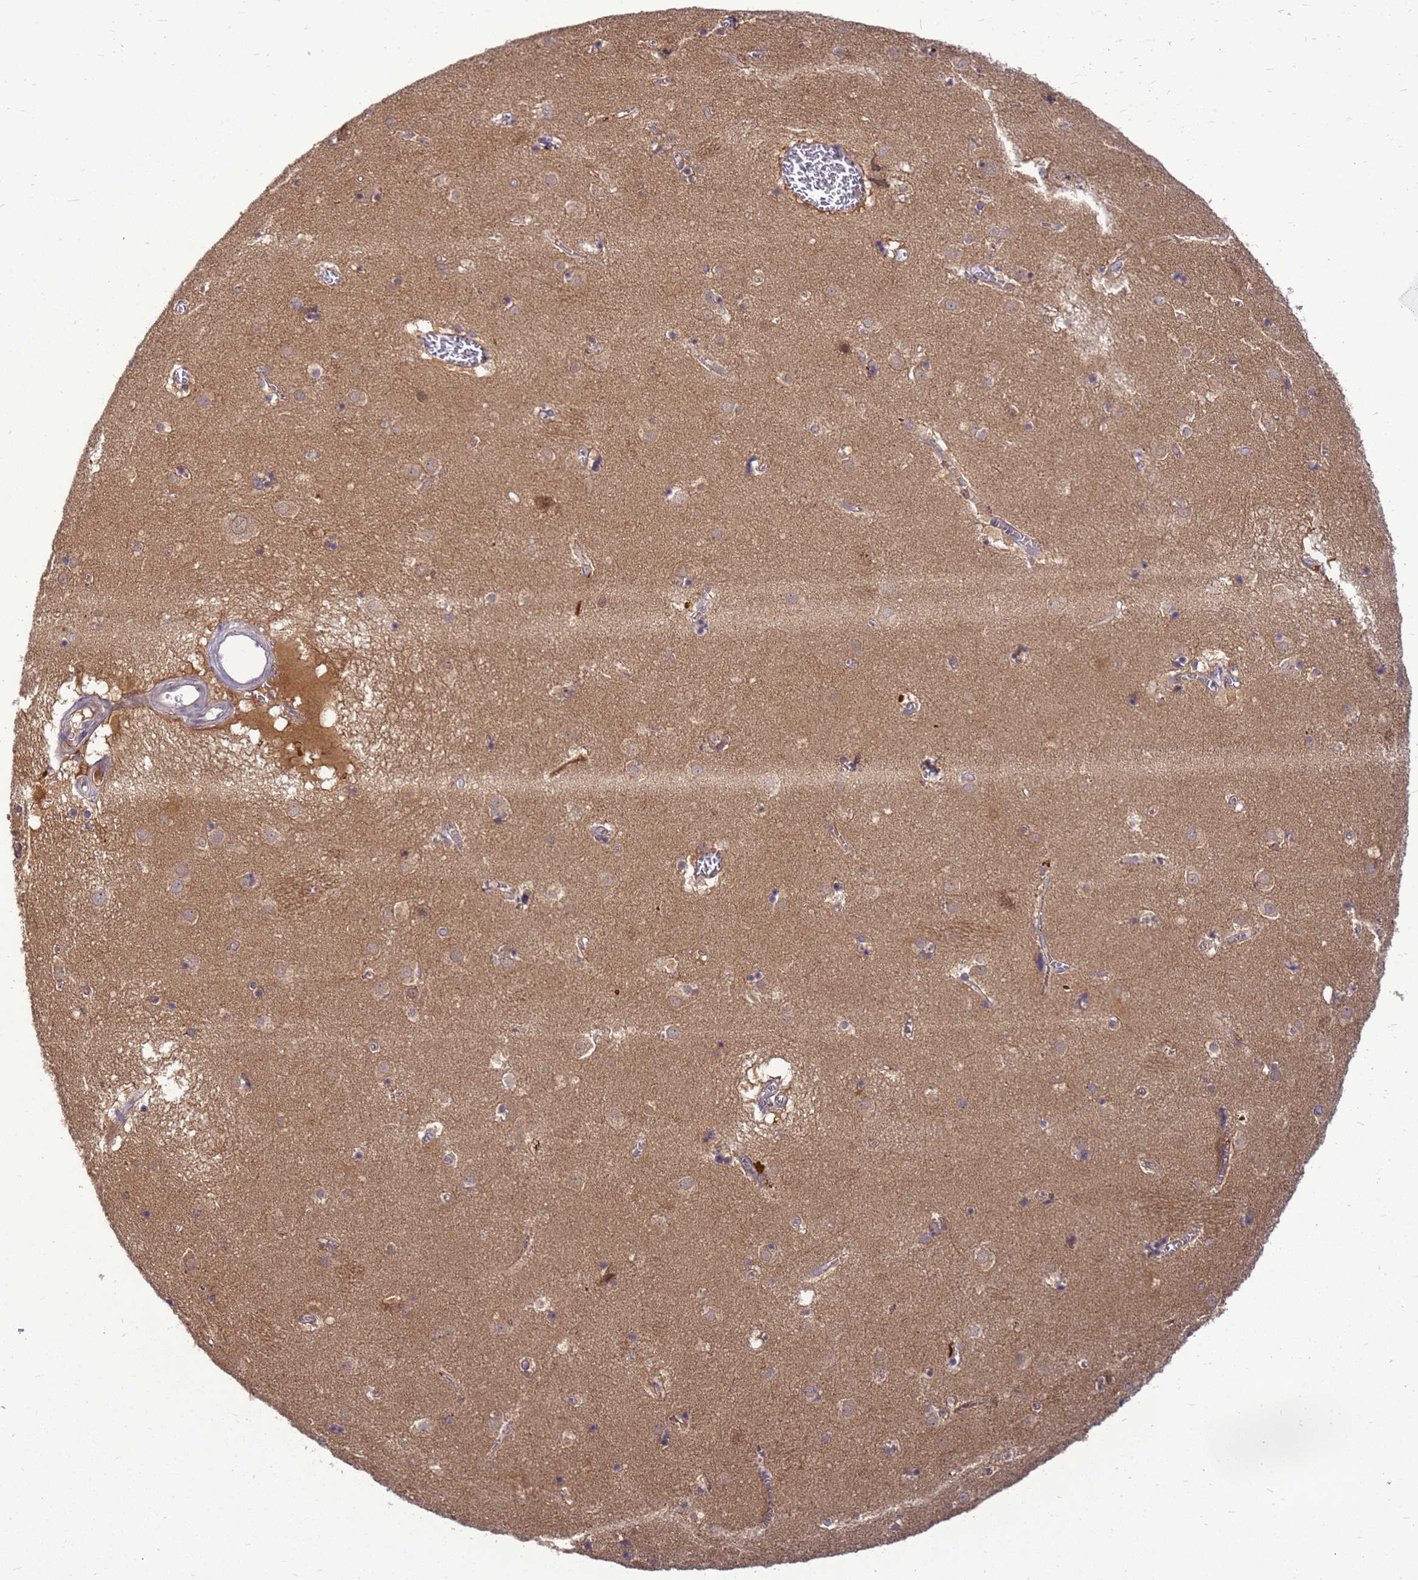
{"staining": {"intensity": "negative", "quantity": "none", "location": "none"}, "tissue": "caudate", "cell_type": "Glial cells", "image_type": "normal", "snomed": [{"axis": "morphology", "description": "Normal tissue, NOS"}, {"axis": "topography", "description": "Lateral ventricle wall"}], "caption": "Histopathology image shows no significant protein staining in glial cells of benign caudate. (Brightfield microscopy of DAB (3,3'-diaminobenzidine) immunohistochemistry (IHC) at high magnification).", "gene": "ENOPH1", "patient": {"sex": "male", "age": 70}}